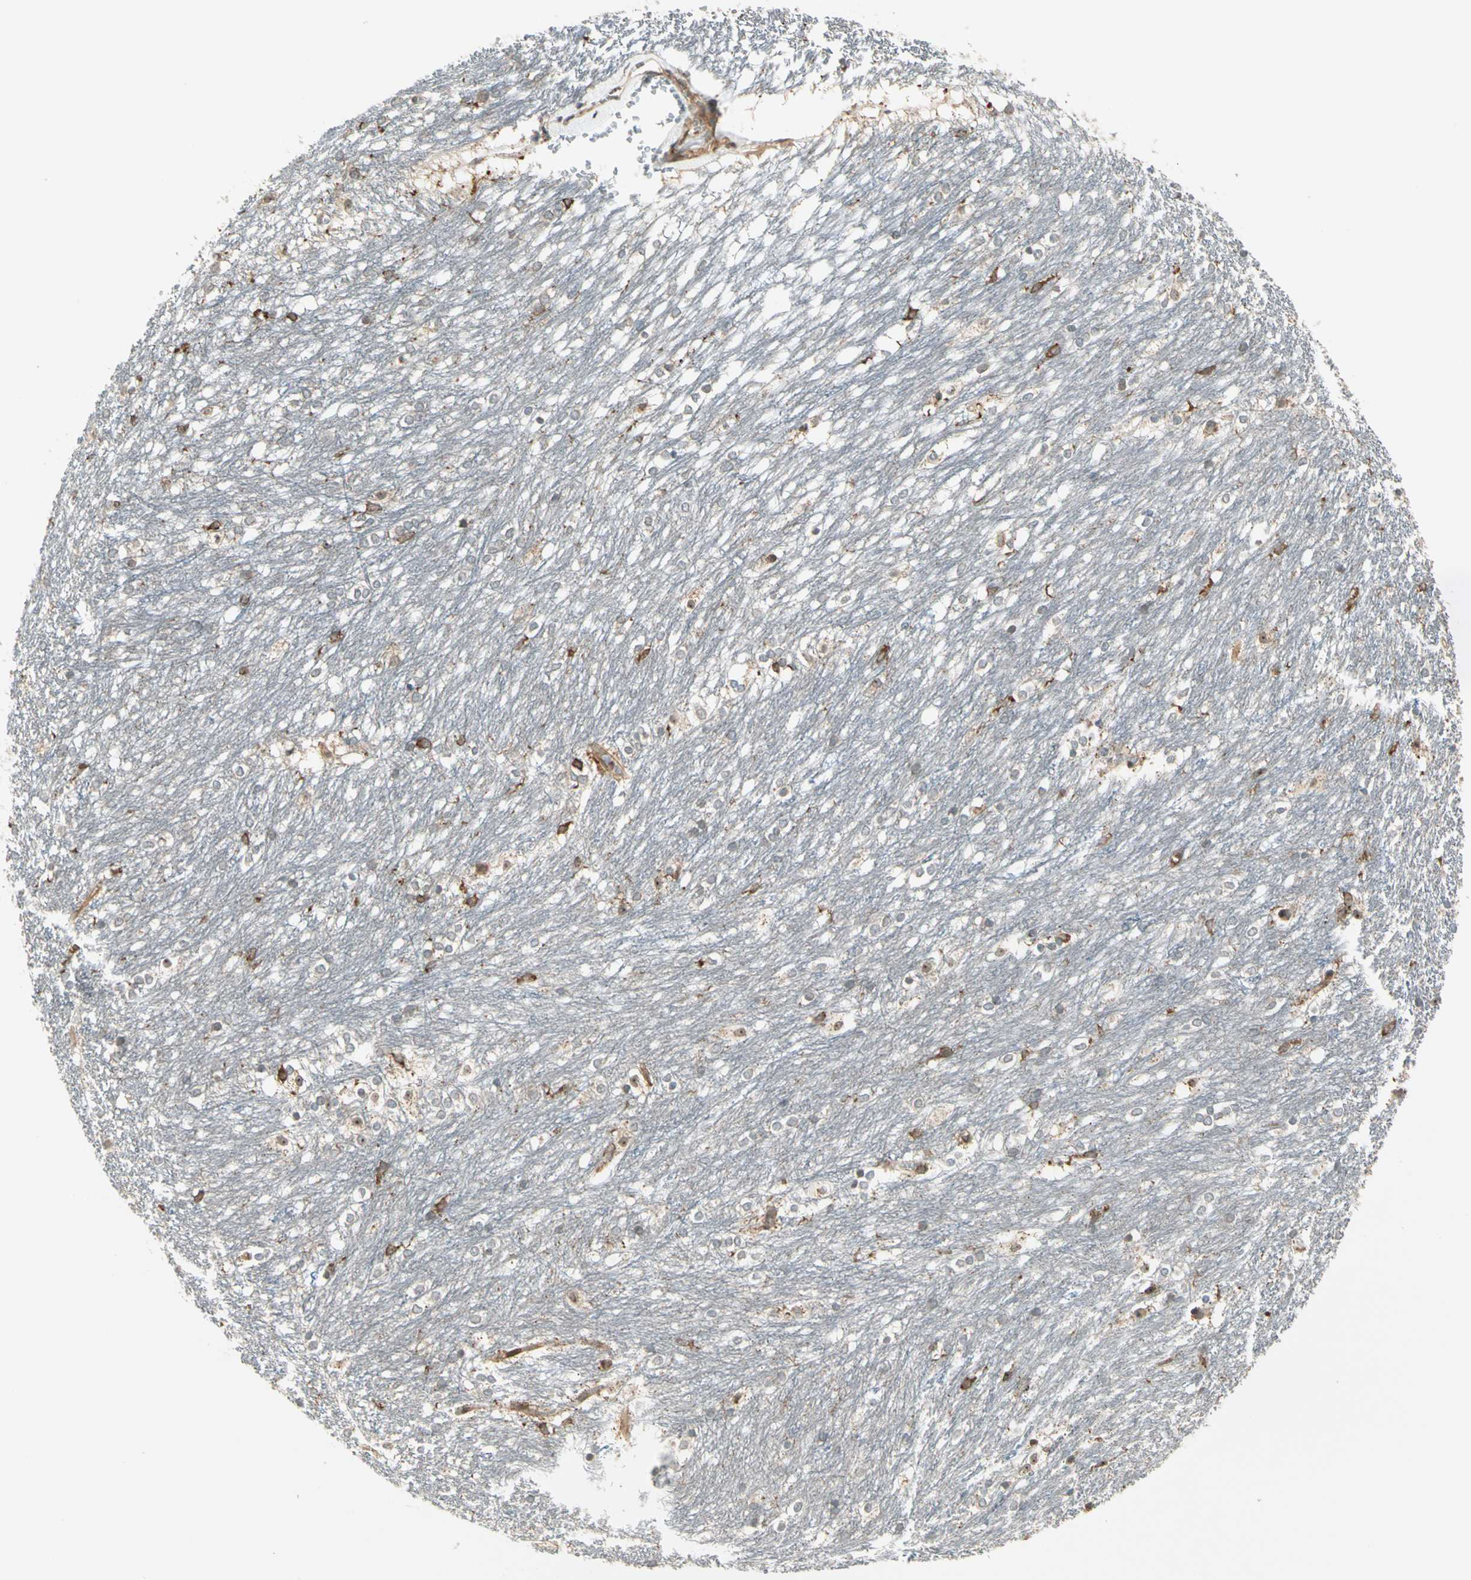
{"staining": {"intensity": "moderate", "quantity": "<25%", "location": "cytoplasmic/membranous,nuclear"}, "tissue": "caudate", "cell_type": "Glial cells", "image_type": "normal", "snomed": [{"axis": "morphology", "description": "Normal tissue, NOS"}, {"axis": "topography", "description": "Lateral ventricle wall"}], "caption": "IHC photomicrograph of unremarkable caudate: human caudate stained using IHC exhibits low levels of moderate protein expression localized specifically in the cytoplasmic/membranous,nuclear of glial cells, appearing as a cytoplasmic/membranous,nuclear brown color.", "gene": "TRIO", "patient": {"sex": "female", "age": 19}}